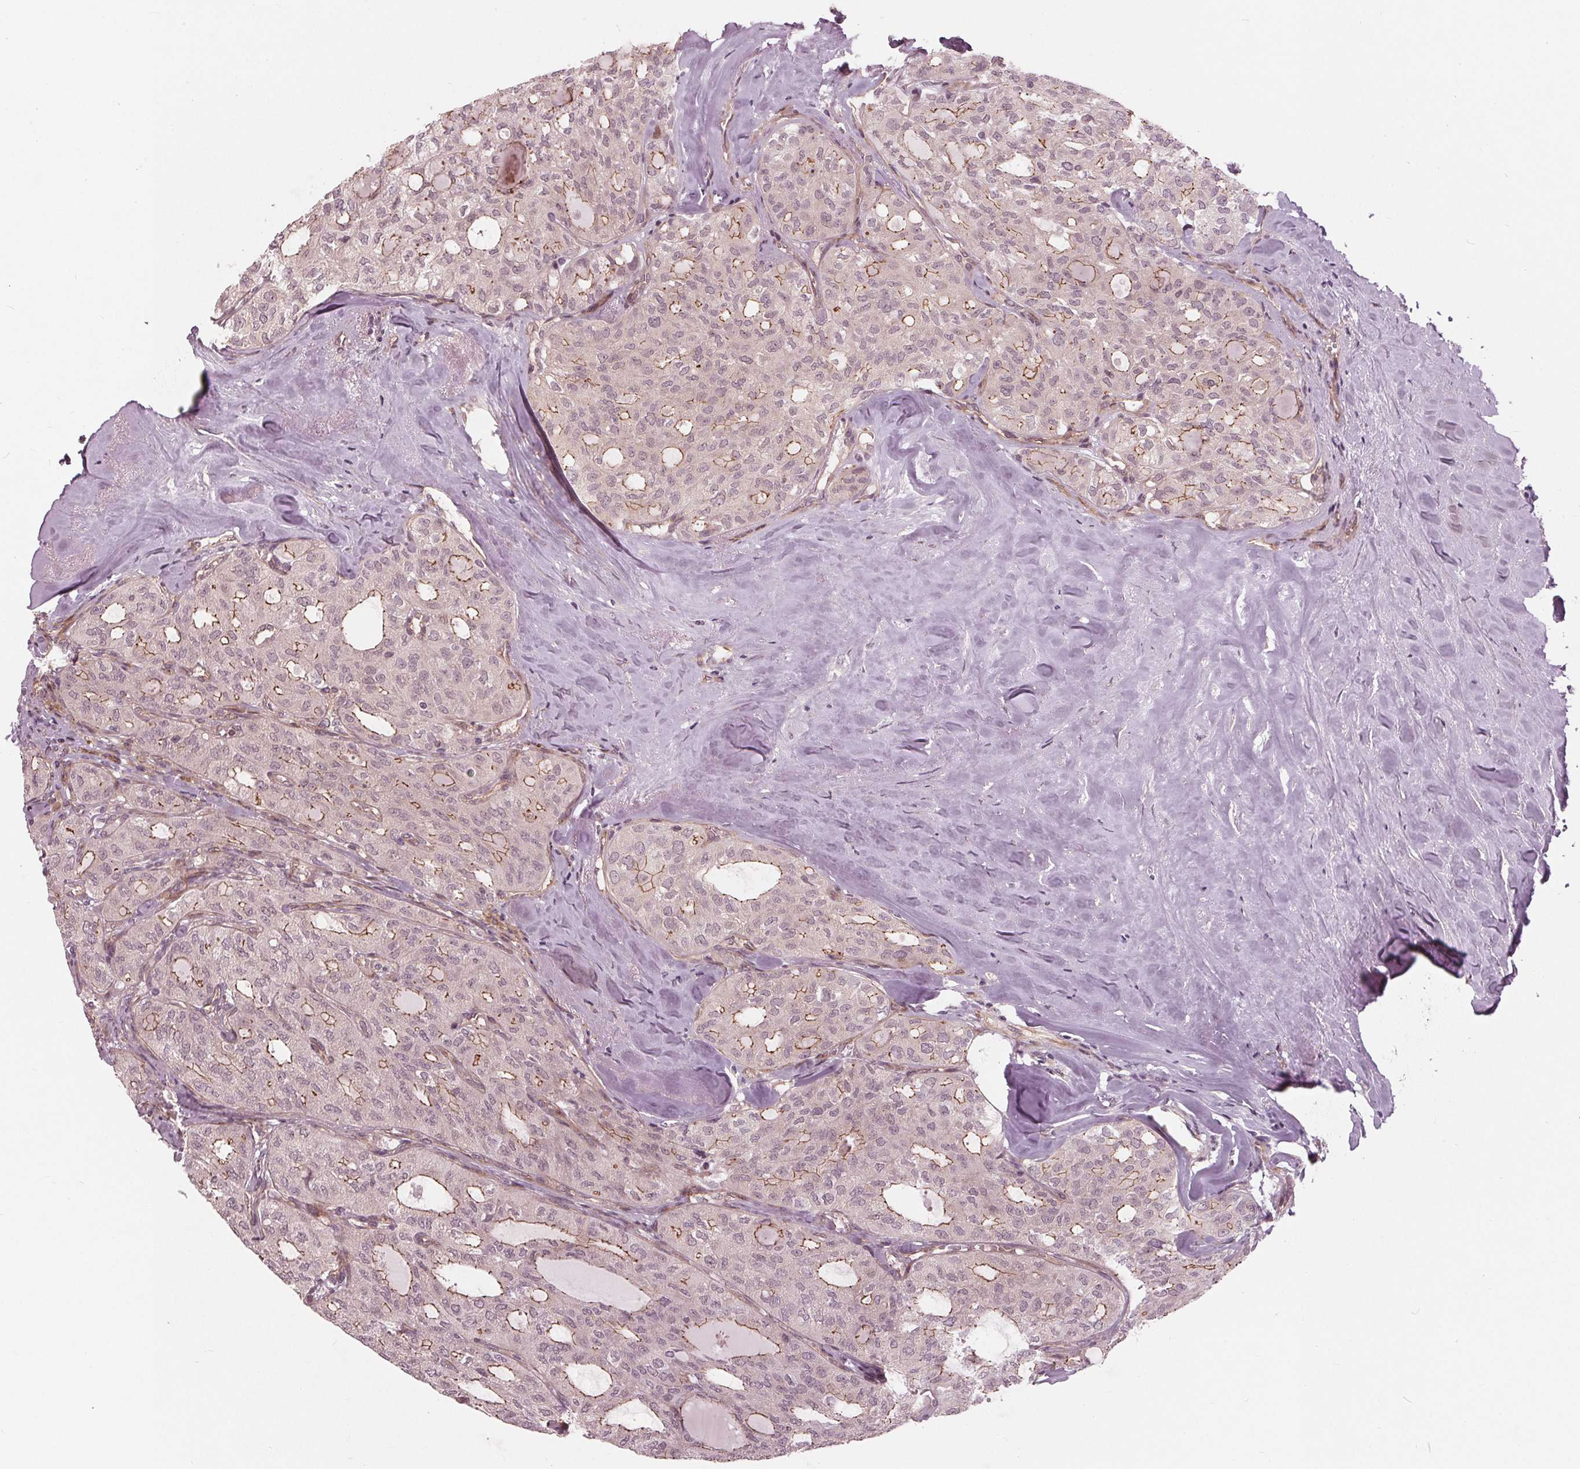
{"staining": {"intensity": "moderate", "quantity": "<25%", "location": "cytoplasmic/membranous"}, "tissue": "thyroid cancer", "cell_type": "Tumor cells", "image_type": "cancer", "snomed": [{"axis": "morphology", "description": "Follicular adenoma carcinoma, NOS"}, {"axis": "topography", "description": "Thyroid gland"}], "caption": "Moderate cytoplasmic/membranous expression for a protein is seen in approximately <25% of tumor cells of thyroid cancer using IHC.", "gene": "TXNIP", "patient": {"sex": "male", "age": 75}}